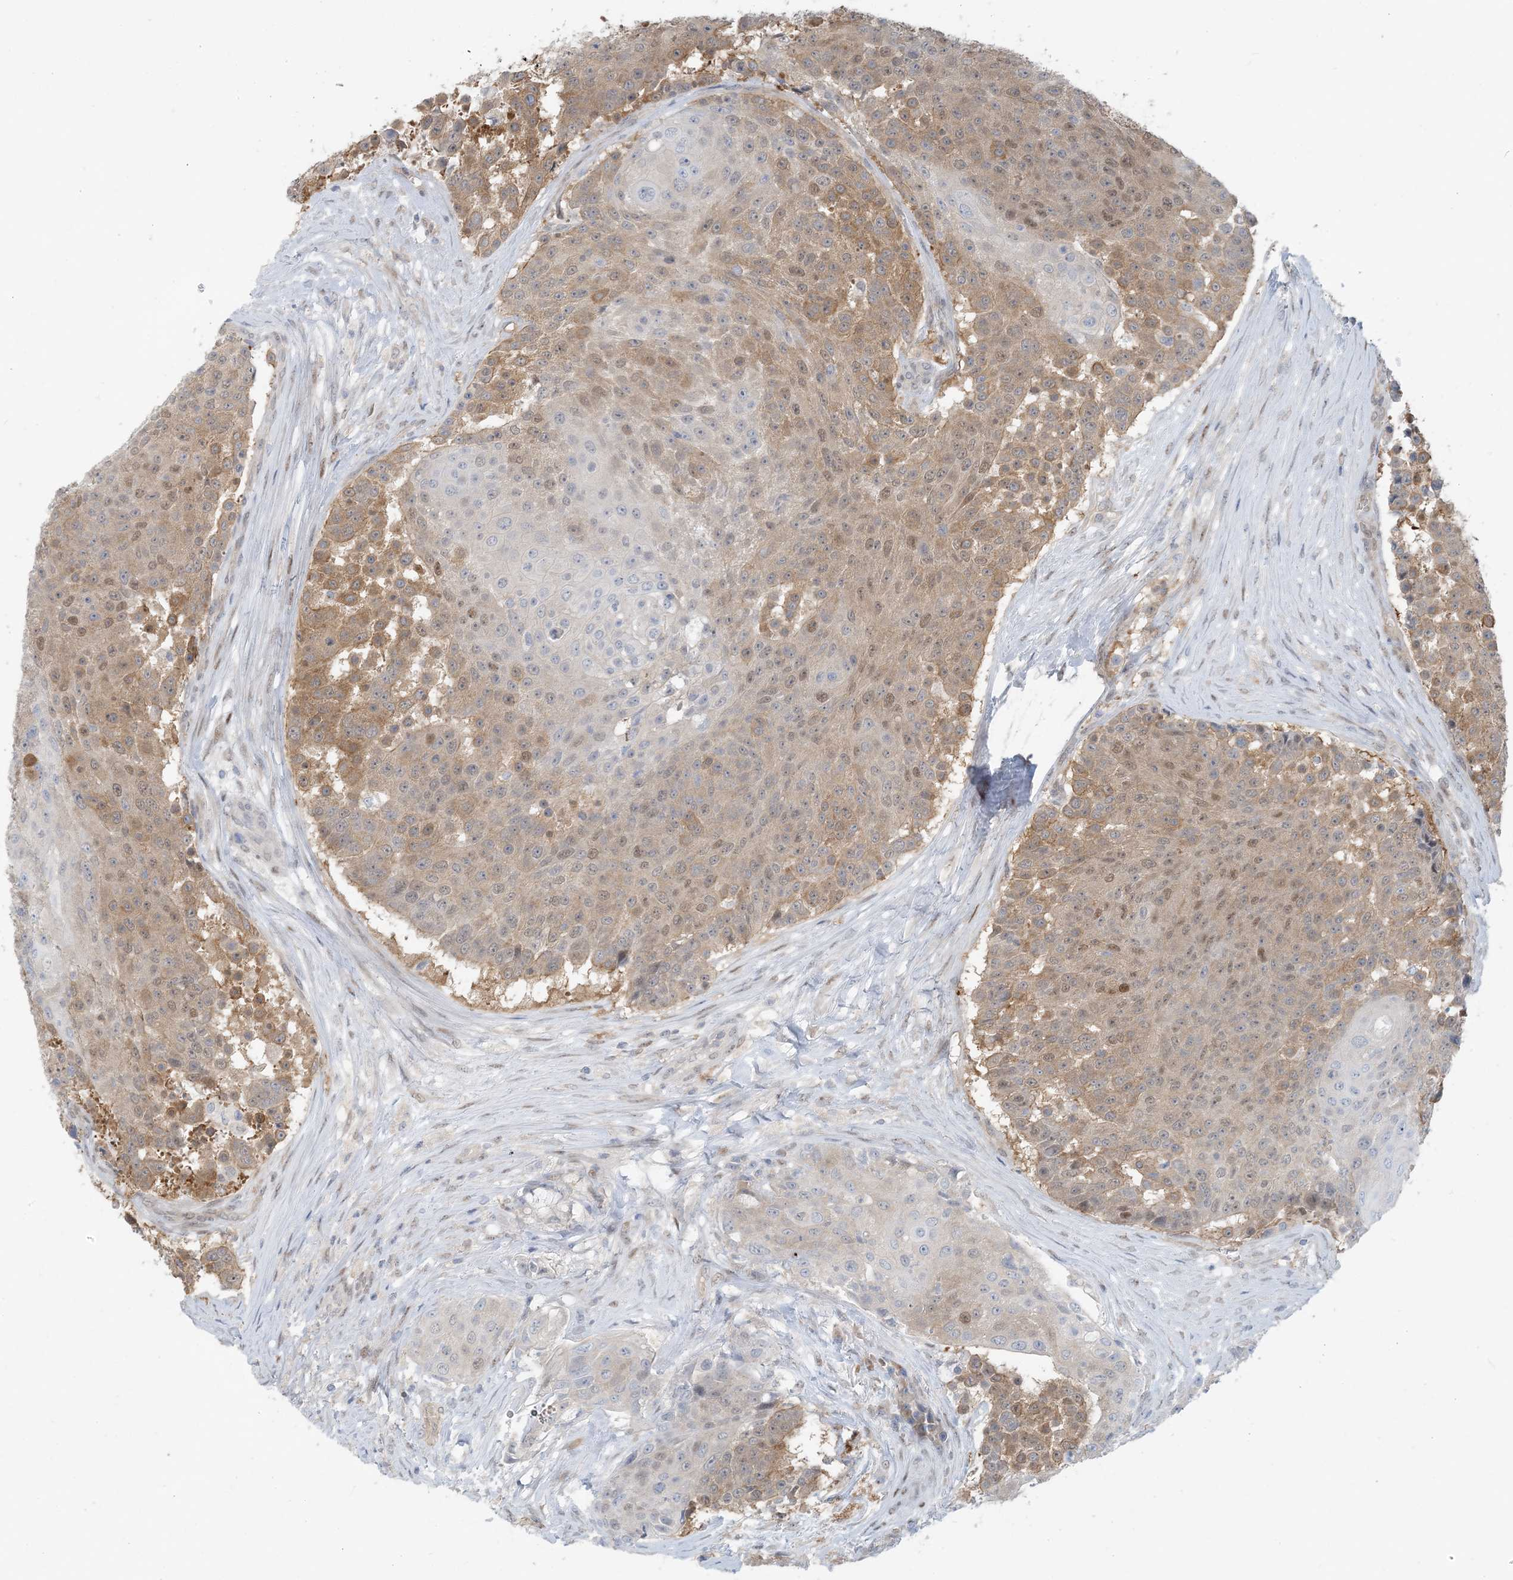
{"staining": {"intensity": "moderate", "quantity": "25%-75%", "location": "cytoplasmic/membranous,nuclear"}, "tissue": "urothelial cancer", "cell_type": "Tumor cells", "image_type": "cancer", "snomed": [{"axis": "morphology", "description": "Urothelial carcinoma, High grade"}, {"axis": "topography", "description": "Urinary bladder"}], "caption": "Immunohistochemistry image of neoplastic tissue: urothelial cancer stained using immunohistochemistry (IHC) demonstrates medium levels of moderate protein expression localized specifically in the cytoplasmic/membranous and nuclear of tumor cells, appearing as a cytoplasmic/membranous and nuclear brown color.", "gene": "ZC3H12A", "patient": {"sex": "female", "age": 63}}